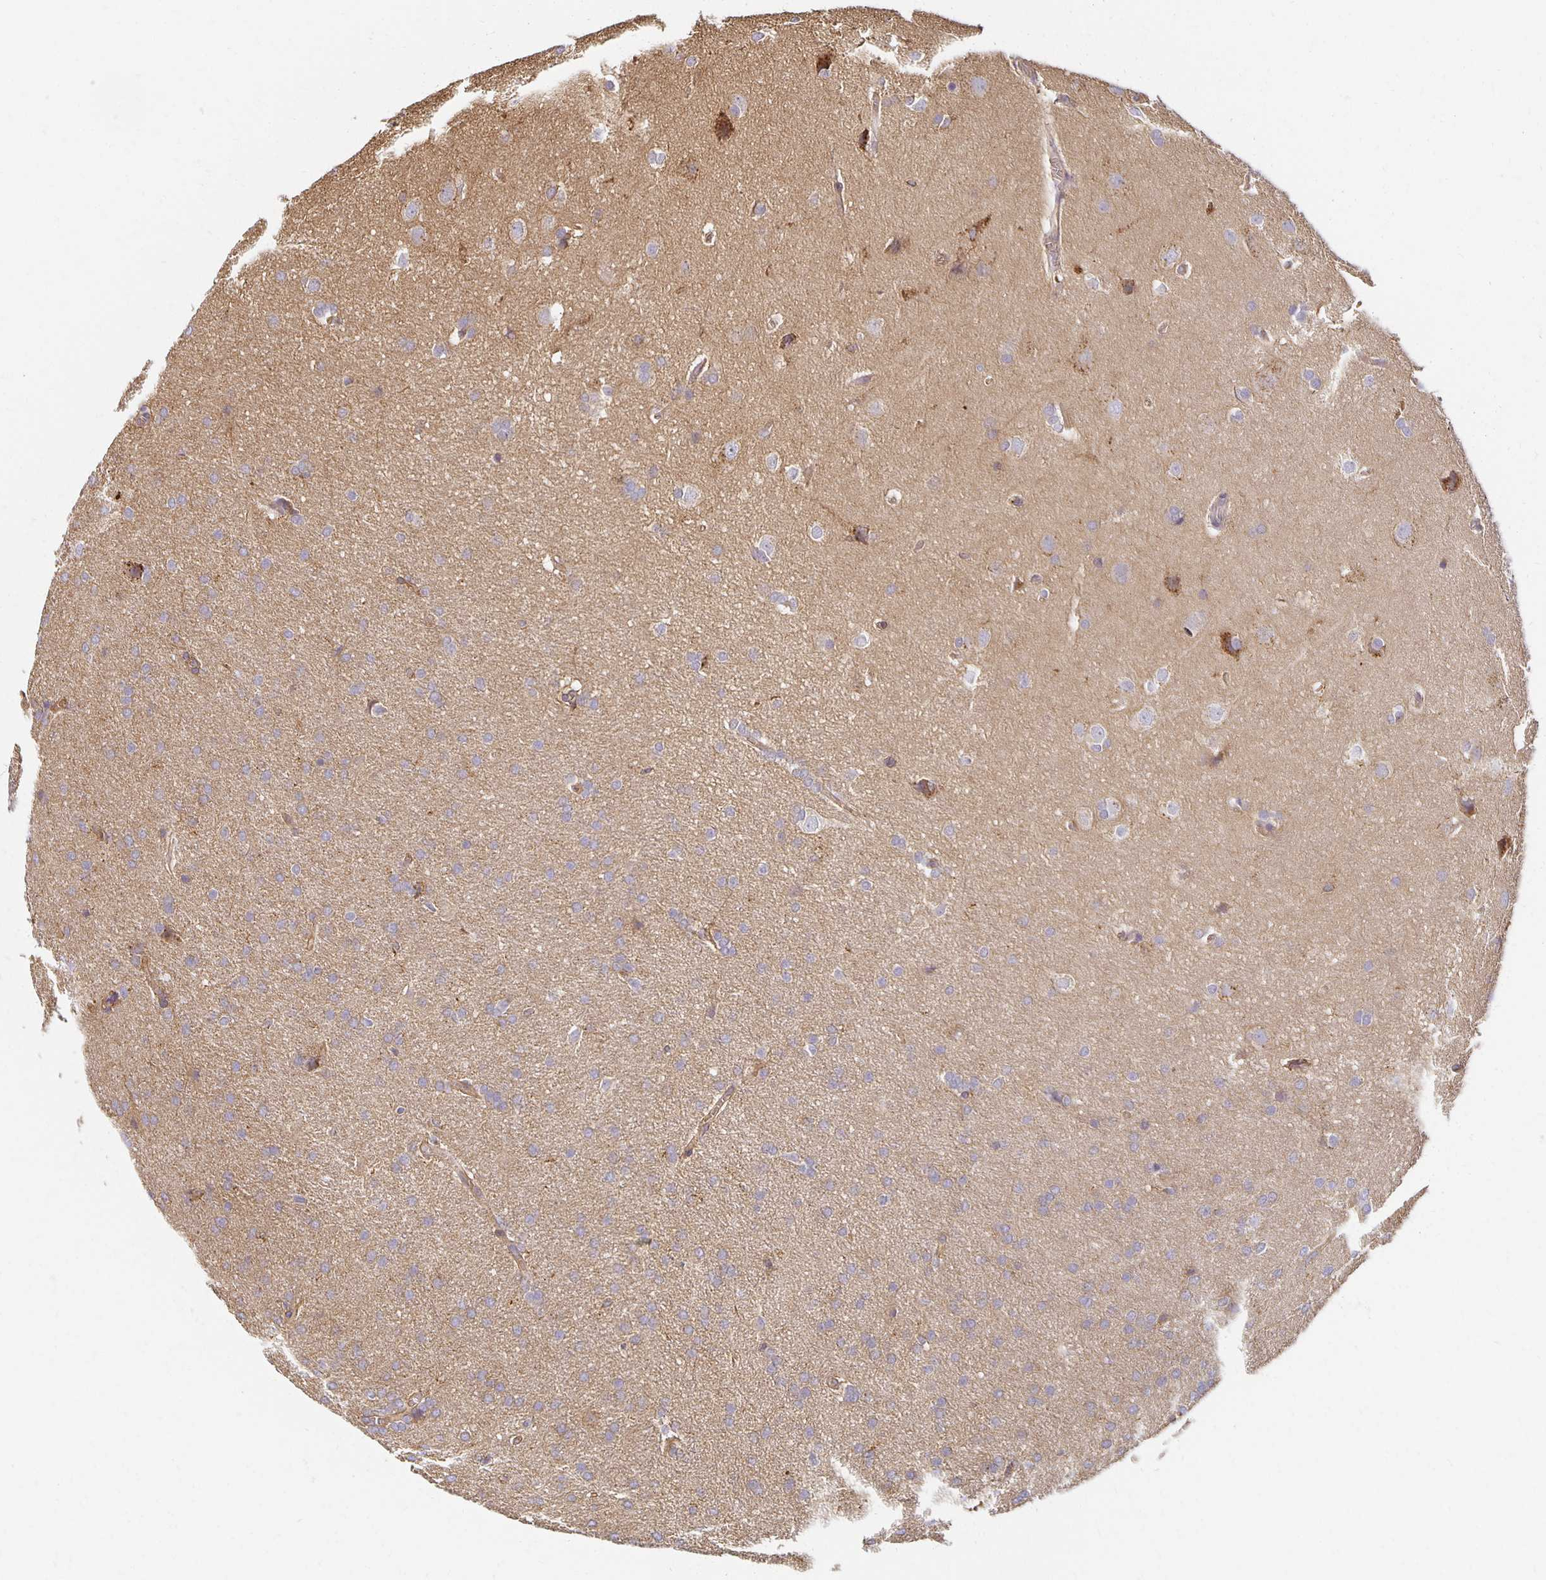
{"staining": {"intensity": "negative", "quantity": "none", "location": "none"}, "tissue": "glioma", "cell_type": "Tumor cells", "image_type": "cancer", "snomed": [{"axis": "morphology", "description": "Glioma, malignant, Low grade"}, {"axis": "topography", "description": "Brain"}], "caption": "The photomicrograph displays no staining of tumor cells in malignant glioma (low-grade).", "gene": "SORL1", "patient": {"sex": "female", "age": 32}}